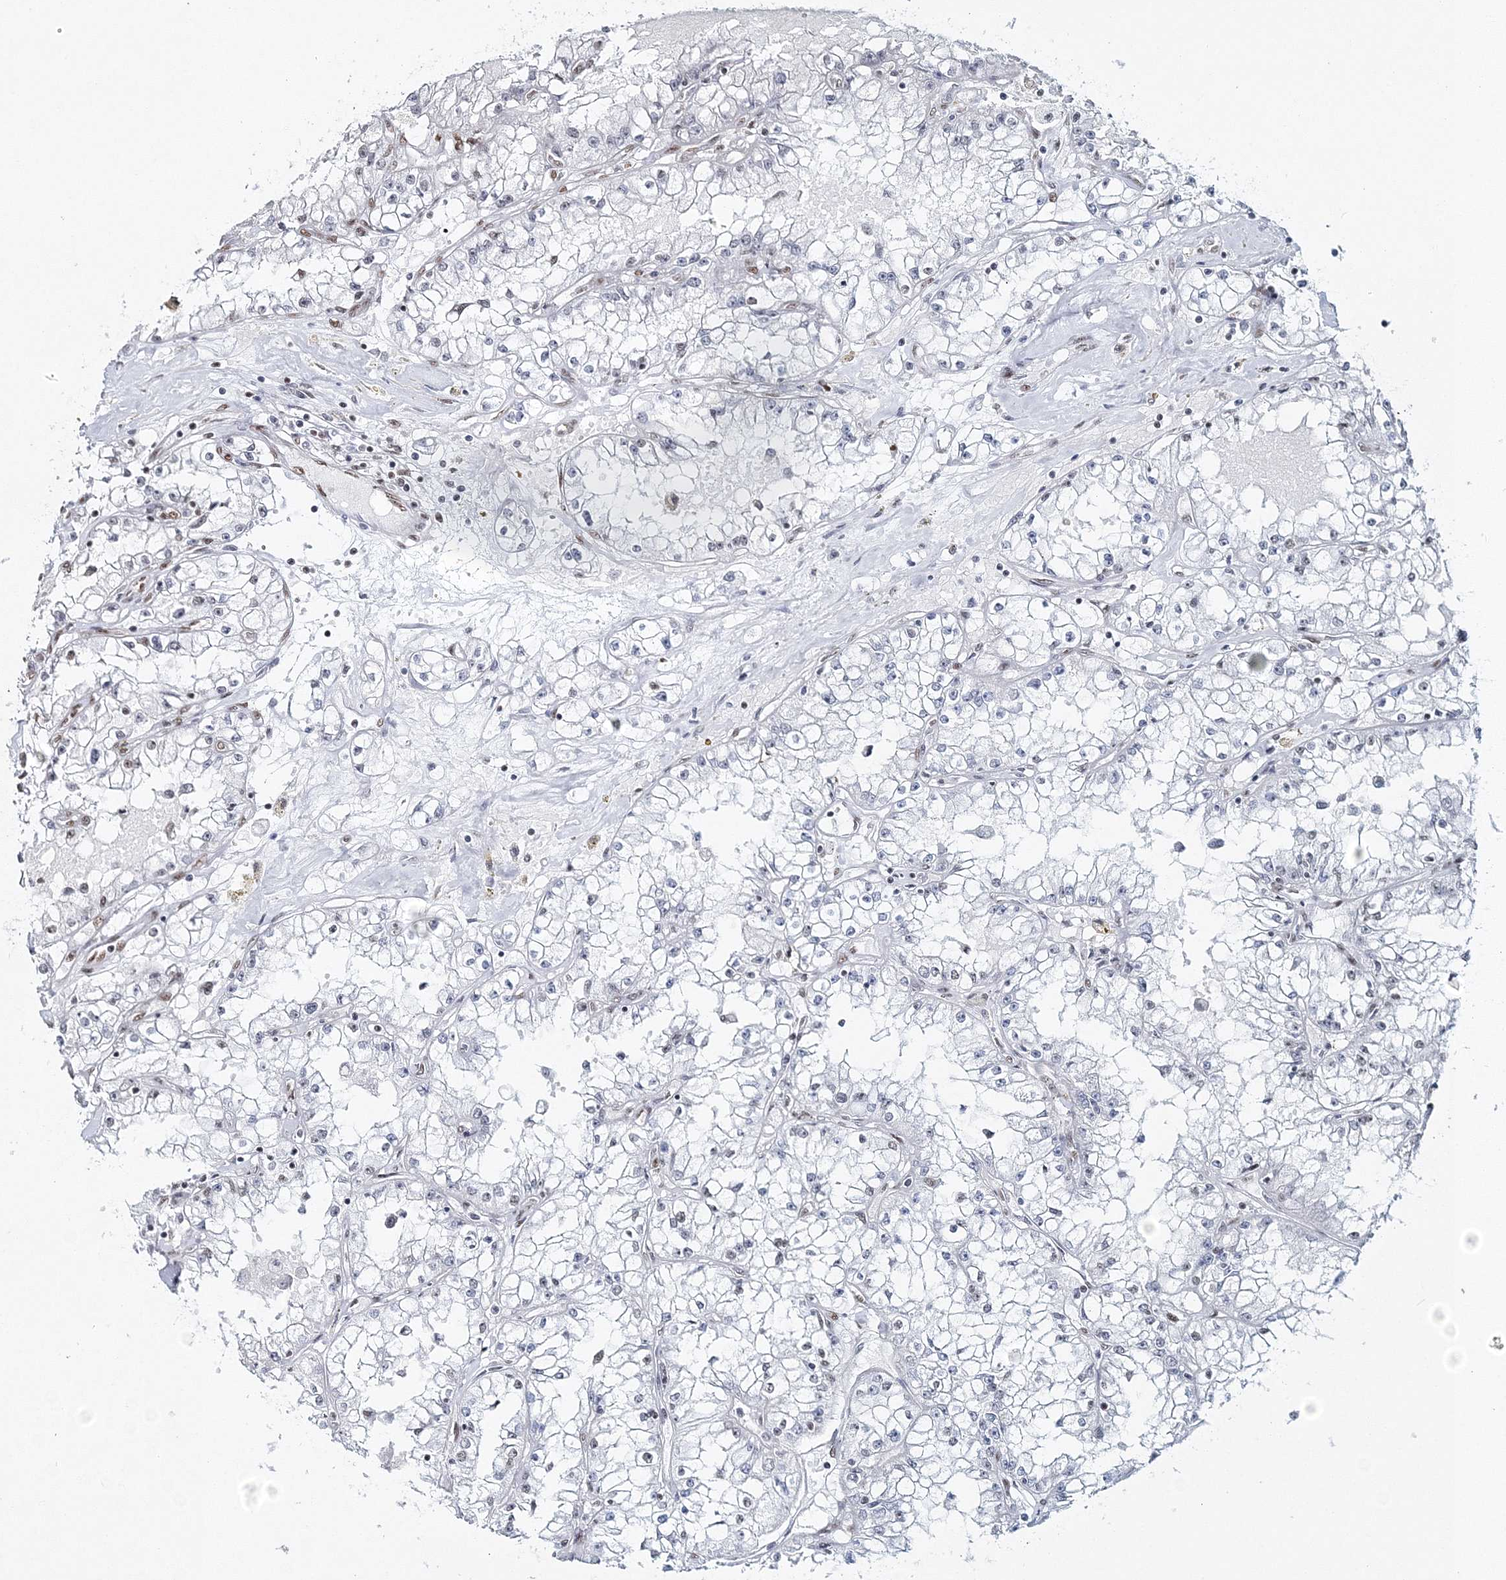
{"staining": {"intensity": "negative", "quantity": "none", "location": "none"}, "tissue": "renal cancer", "cell_type": "Tumor cells", "image_type": "cancer", "snomed": [{"axis": "morphology", "description": "Adenocarcinoma, NOS"}, {"axis": "topography", "description": "Kidney"}], "caption": "This image is of adenocarcinoma (renal) stained with immunohistochemistry to label a protein in brown with the nuclei are counter-stained blue. There is no expression in tumor cells.", "gene": "QRICH1", "patient": {"sex": "male", "age": 56}}